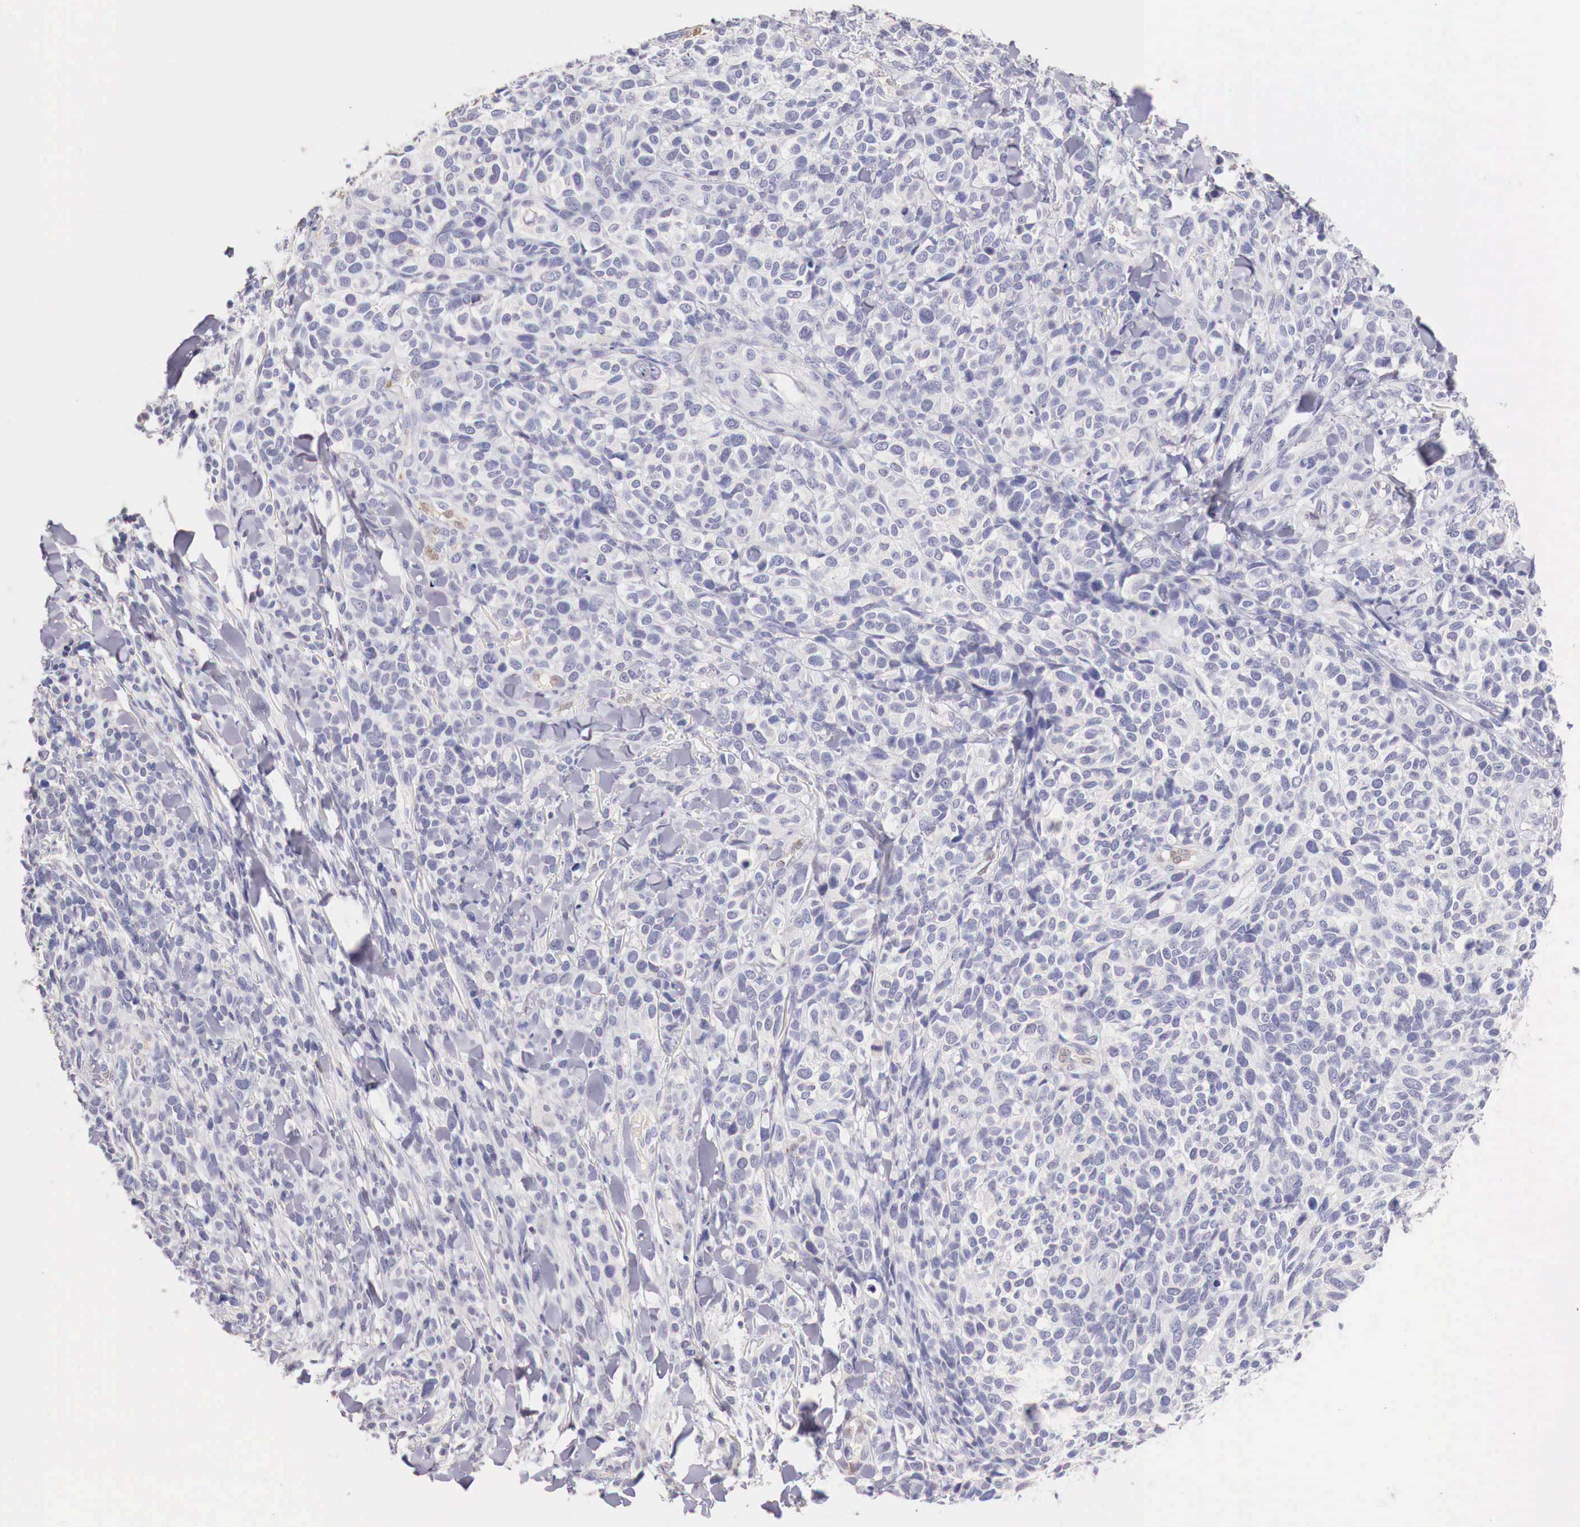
{"staining": {"intensity": "negative", "quantity": "none", "location": "none"}, "tissue": "melanoma", "cell_type": "Tumor cells", "image_type": "cancer", "snomed": [{"axis": "morphology", "description": "Malignant melanoma, NOS"}, {"axis": "topography", "description": "Skin"}], "caption": "A high-resolution histopathology image shows immunohistochemistry (IHC) staining of malignant melanoma, which exhibits no significant staining in tumor cells.", "gene": "ITIH6", "patient": {"sex": "female", "age": 85}}